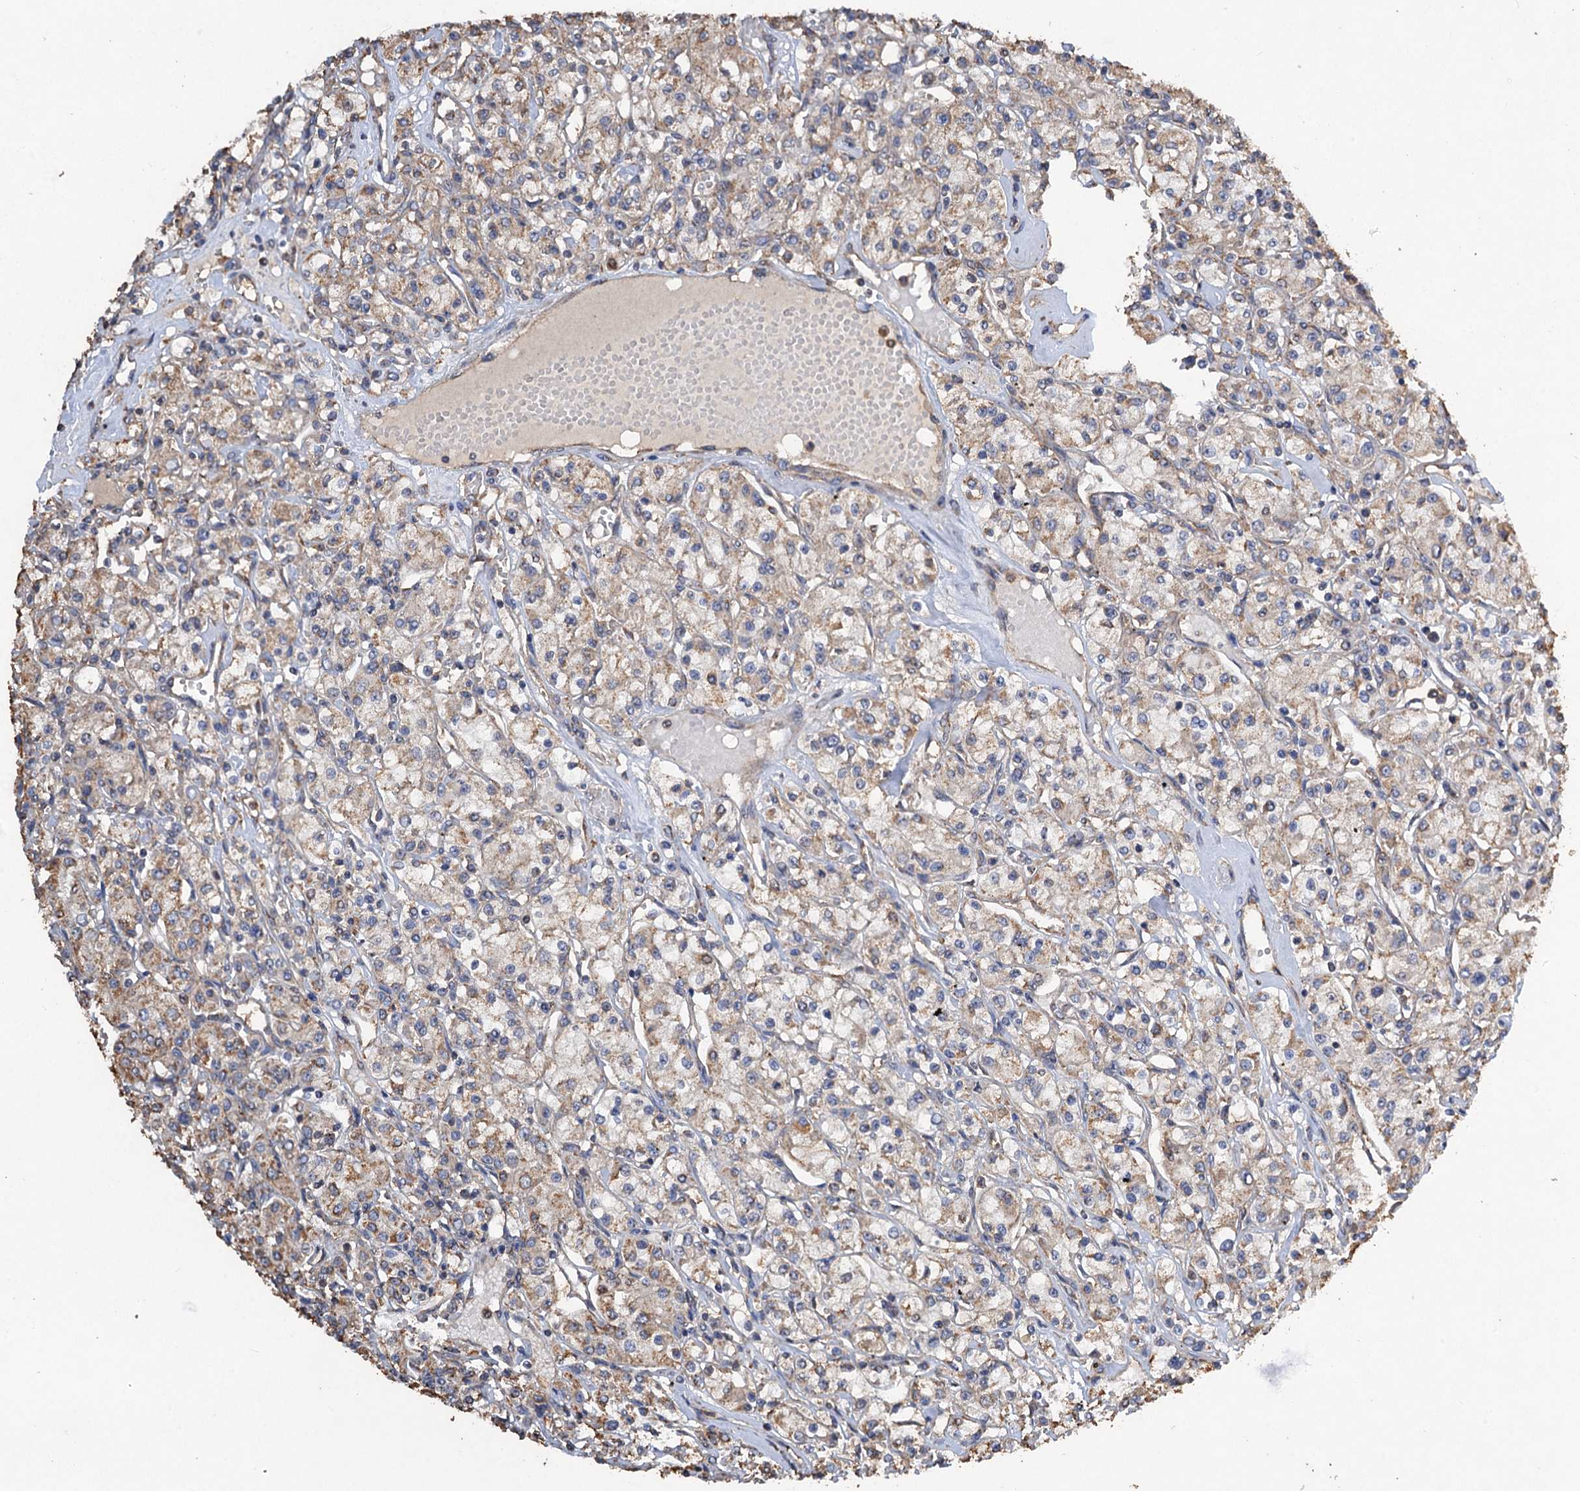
{"staining": {"intensity": "weak", "quantity": "25%-75%", "location": "cytoplasmic/membranous"}, "tissue": "renal cancer", "cell_type": "Tumor cells", "image_type": "cancer", "snomed": [{"axis": "morphology", "description": "Adenocarcinoma, NOS"}, {"axis": "topography", "description": "Kidney"}], "caption": "Weak cytoplasmic/membranous staining for a protein is identified in about 25%-75% of tumor cells of renal adenocarcinoma using immunohistochemistry.", "gene": "SCUBE3", "patient": {"sex": "female", "age": 59}}